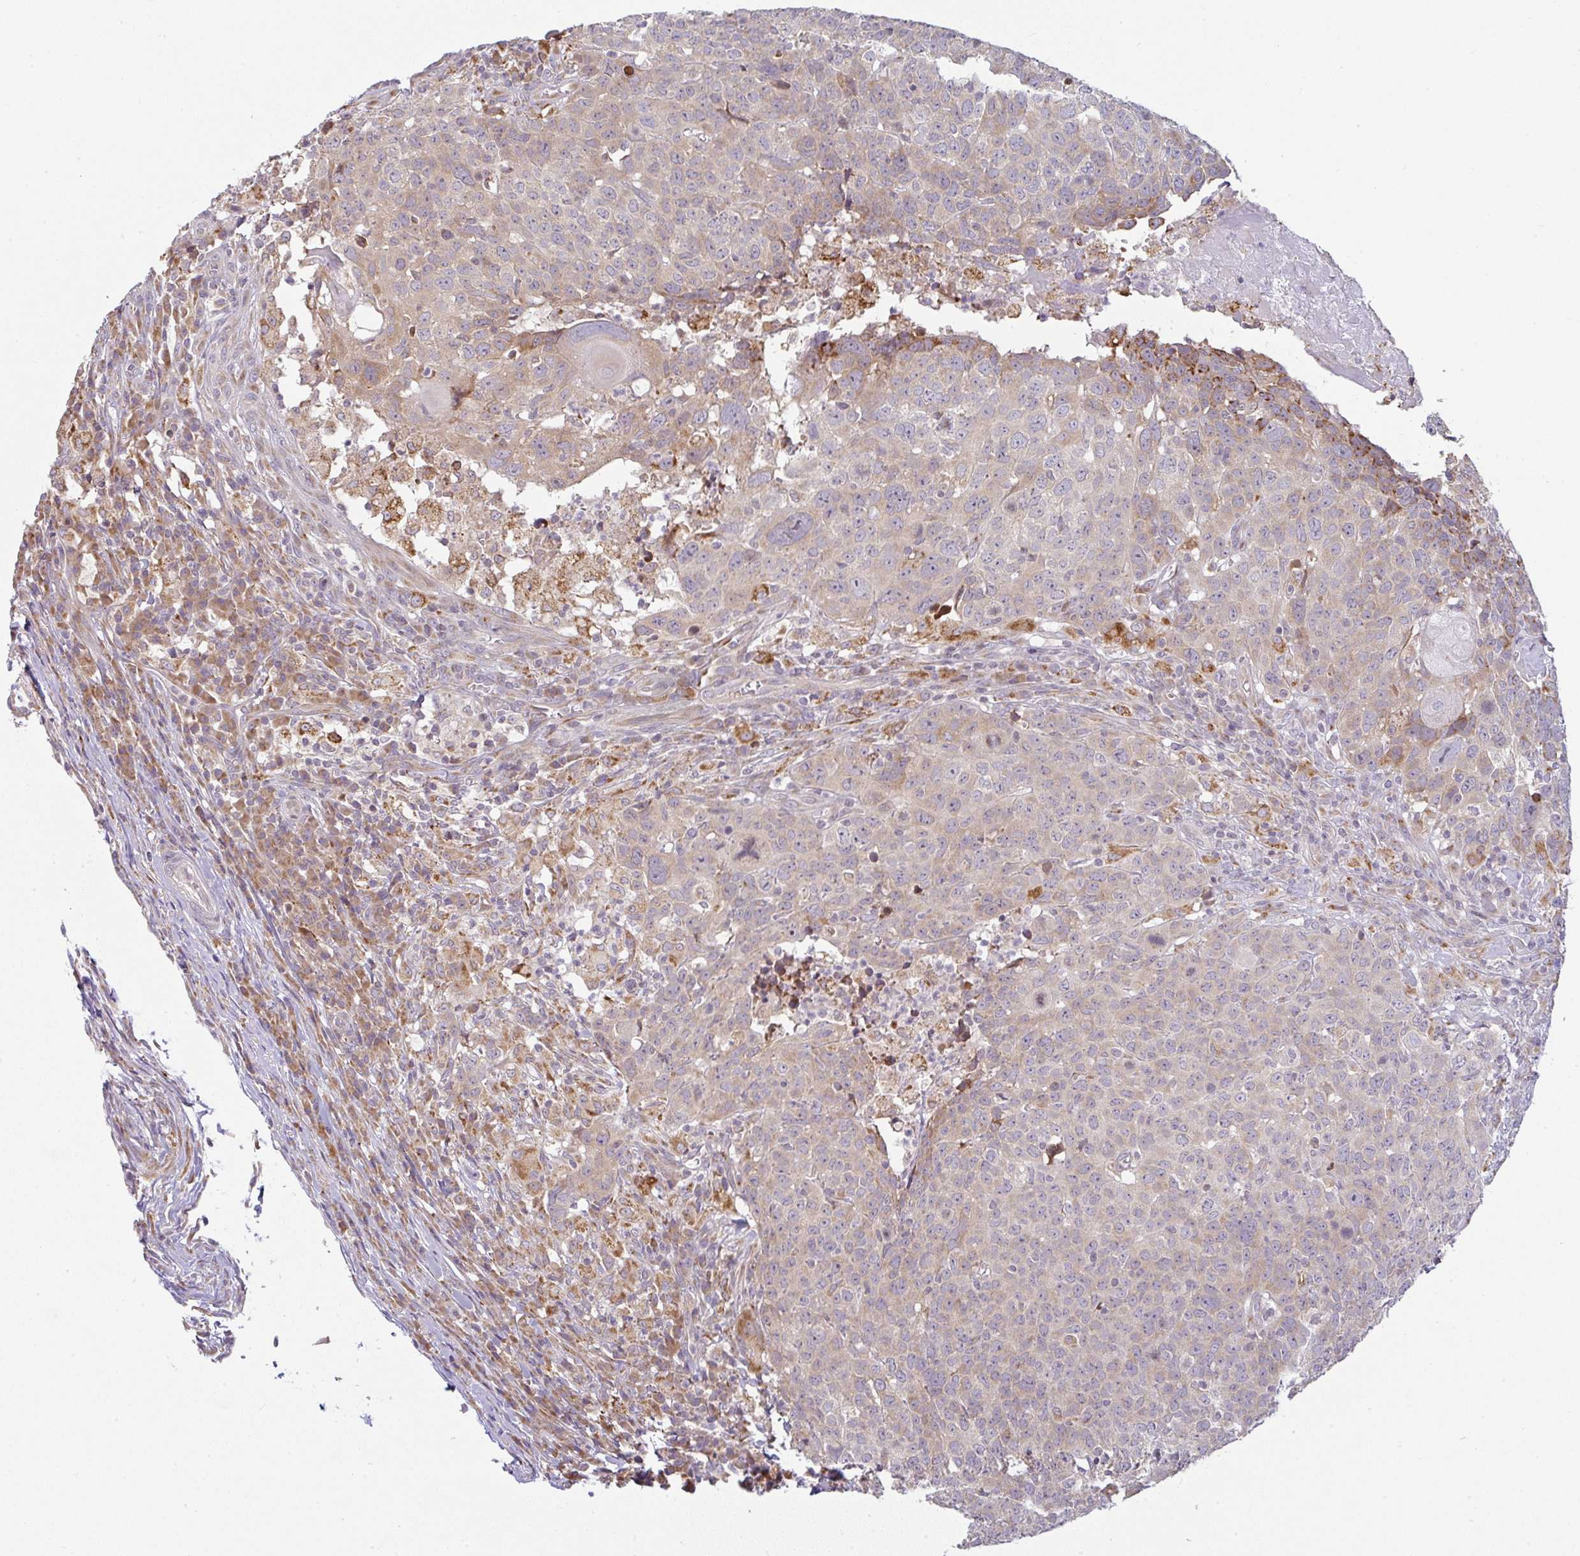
{"staining": {"intensity": "moderate", "quantity": "<25%", "location": "cytoplasmic/membranous"}, "tissue": "head and neck cancer", "cell_type": "Tumor cells", "image_type": "cancer", "snomed": [{"axis": "morphology", "description": "Normal tissue, NOS"}, {"axis": "morphology", "description": "Squamous cell carcinoma, NOS"}, {"axis": "topography", "description": "Skeletal muscle"}, {"axis": "topography", "description": "Vascular tissue"}, {"axis": "topography", "description": "Peripheral nerve tissue"}, {"axis": "topography", "description": "Head-Neck"}], "caption": "Protein expression analysis of human head and neck cancer (squamous cell carcinoma) reveals moderate cytoplasmic/membranous positivity in approximately <25% of tumor cells.", "gene": "MOB1A", "patient": {"sex": "male", "age": 66}}